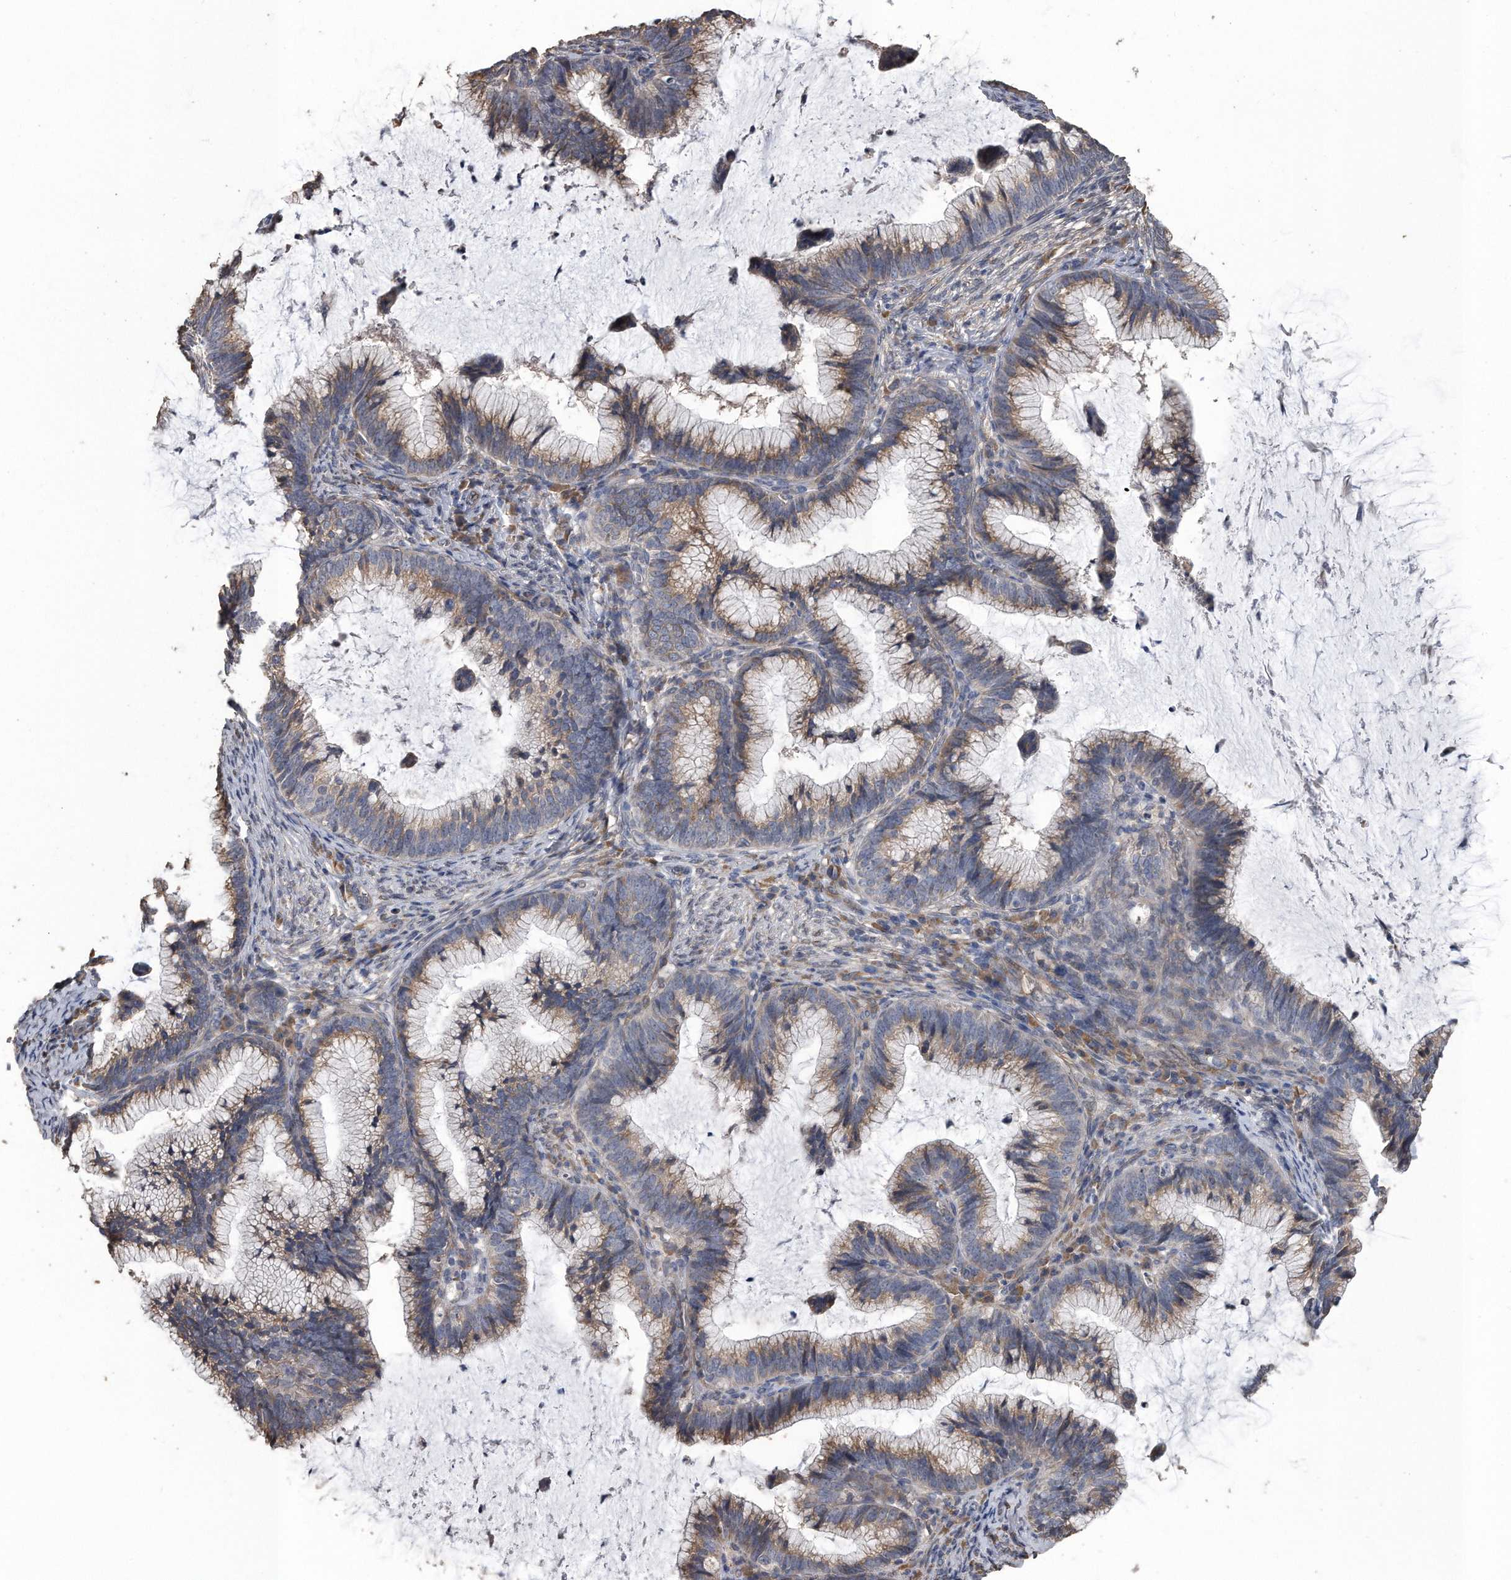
{"staining": {"intensity": "moderate", "quantity": ">75%", "location": "cytoplasmic/membranous"}, "tissue": "cervical cancer", "cell_type": "Tumor cells", "image_type": "cancer", "snomed": [{"axis": "morphology", "description": "Adenocarcinoma, NOS"}, {"axis": "topography", "description": "Cervix"}], "caption": "Cervical cancer tissue demonstrates moderate cytoplasmic/membranous staining in about >75% of tumor cells, visualized by immunohistochemistry. (Stains: DAB in brown, nuclei in blue, Microscopy: brightfield microscopy at high magnification).", "gene": "PCLO", "patient": {"sex": "female", "age": 36}}